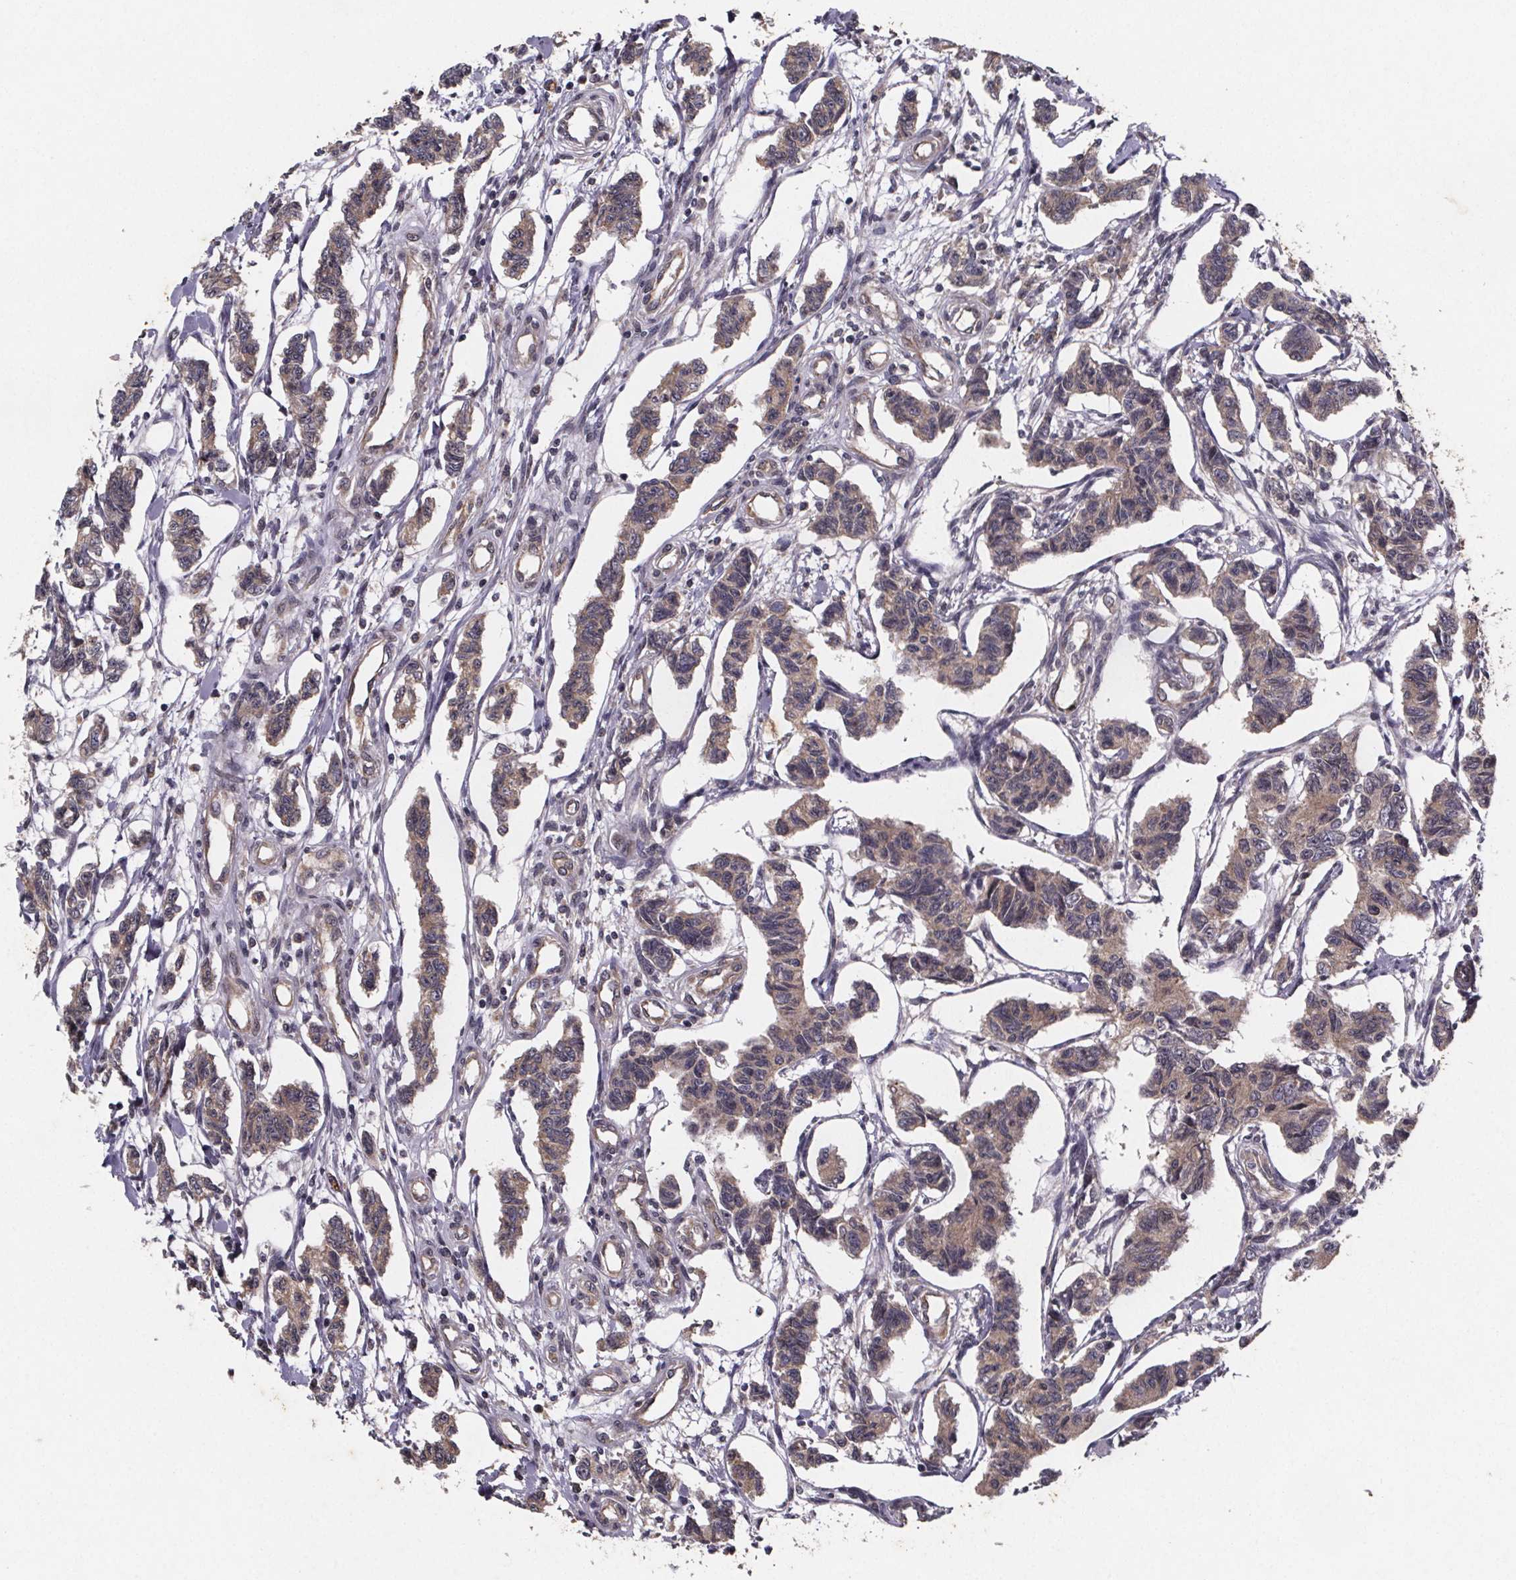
{"staining": {"intensity": "moderate", "quantity": "25%-75%", "location": "cytoplasmic/membranous"}, "tissue": "carcinoid", "cell_type": "Tumor cells", "image_type": "cancer", "snomed": [{"axis": "morphology", "description": "Carcinoid, malignant, NOS"}, {"axis": "topography", "description": "Kidney"}], "caption": "Malignant carcinoid stained with a protein marker shows moderate staining in tumor cells.", "gene": "PIERCE2", "patient": {"sex": "female", "age": 41}}